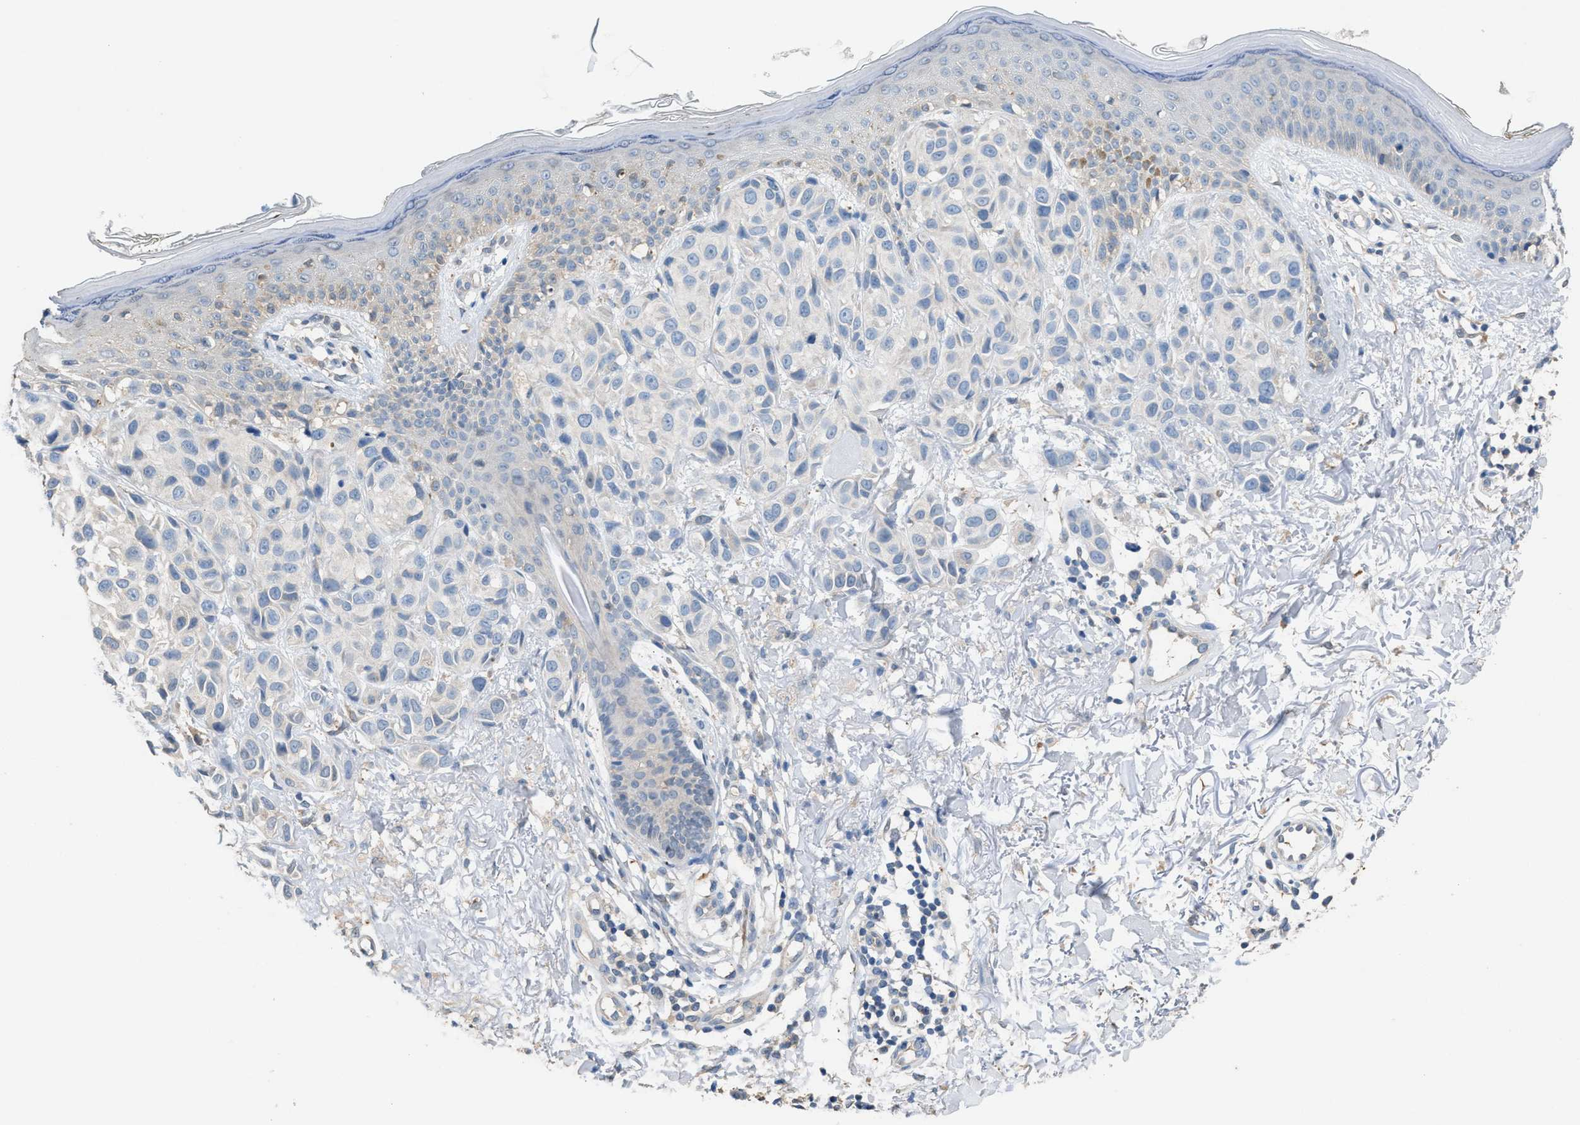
{"staining": {"intensity": "negative", "quantity": "none", "location": "none"}, "tissue": "melanoma", "cell_type": "Tumor cells", "image_type": "cancer", "snomed": [{"axis": "morphology", "description": "Malignant melanoma, NOS"}, {"axis": "topography", "description": "Skin"}], "caption": "Image shows no protein staining in tumor cells of melanoma tissue.", "gene": "NQO2", "patient": {"sex": "female", "age": 58}}